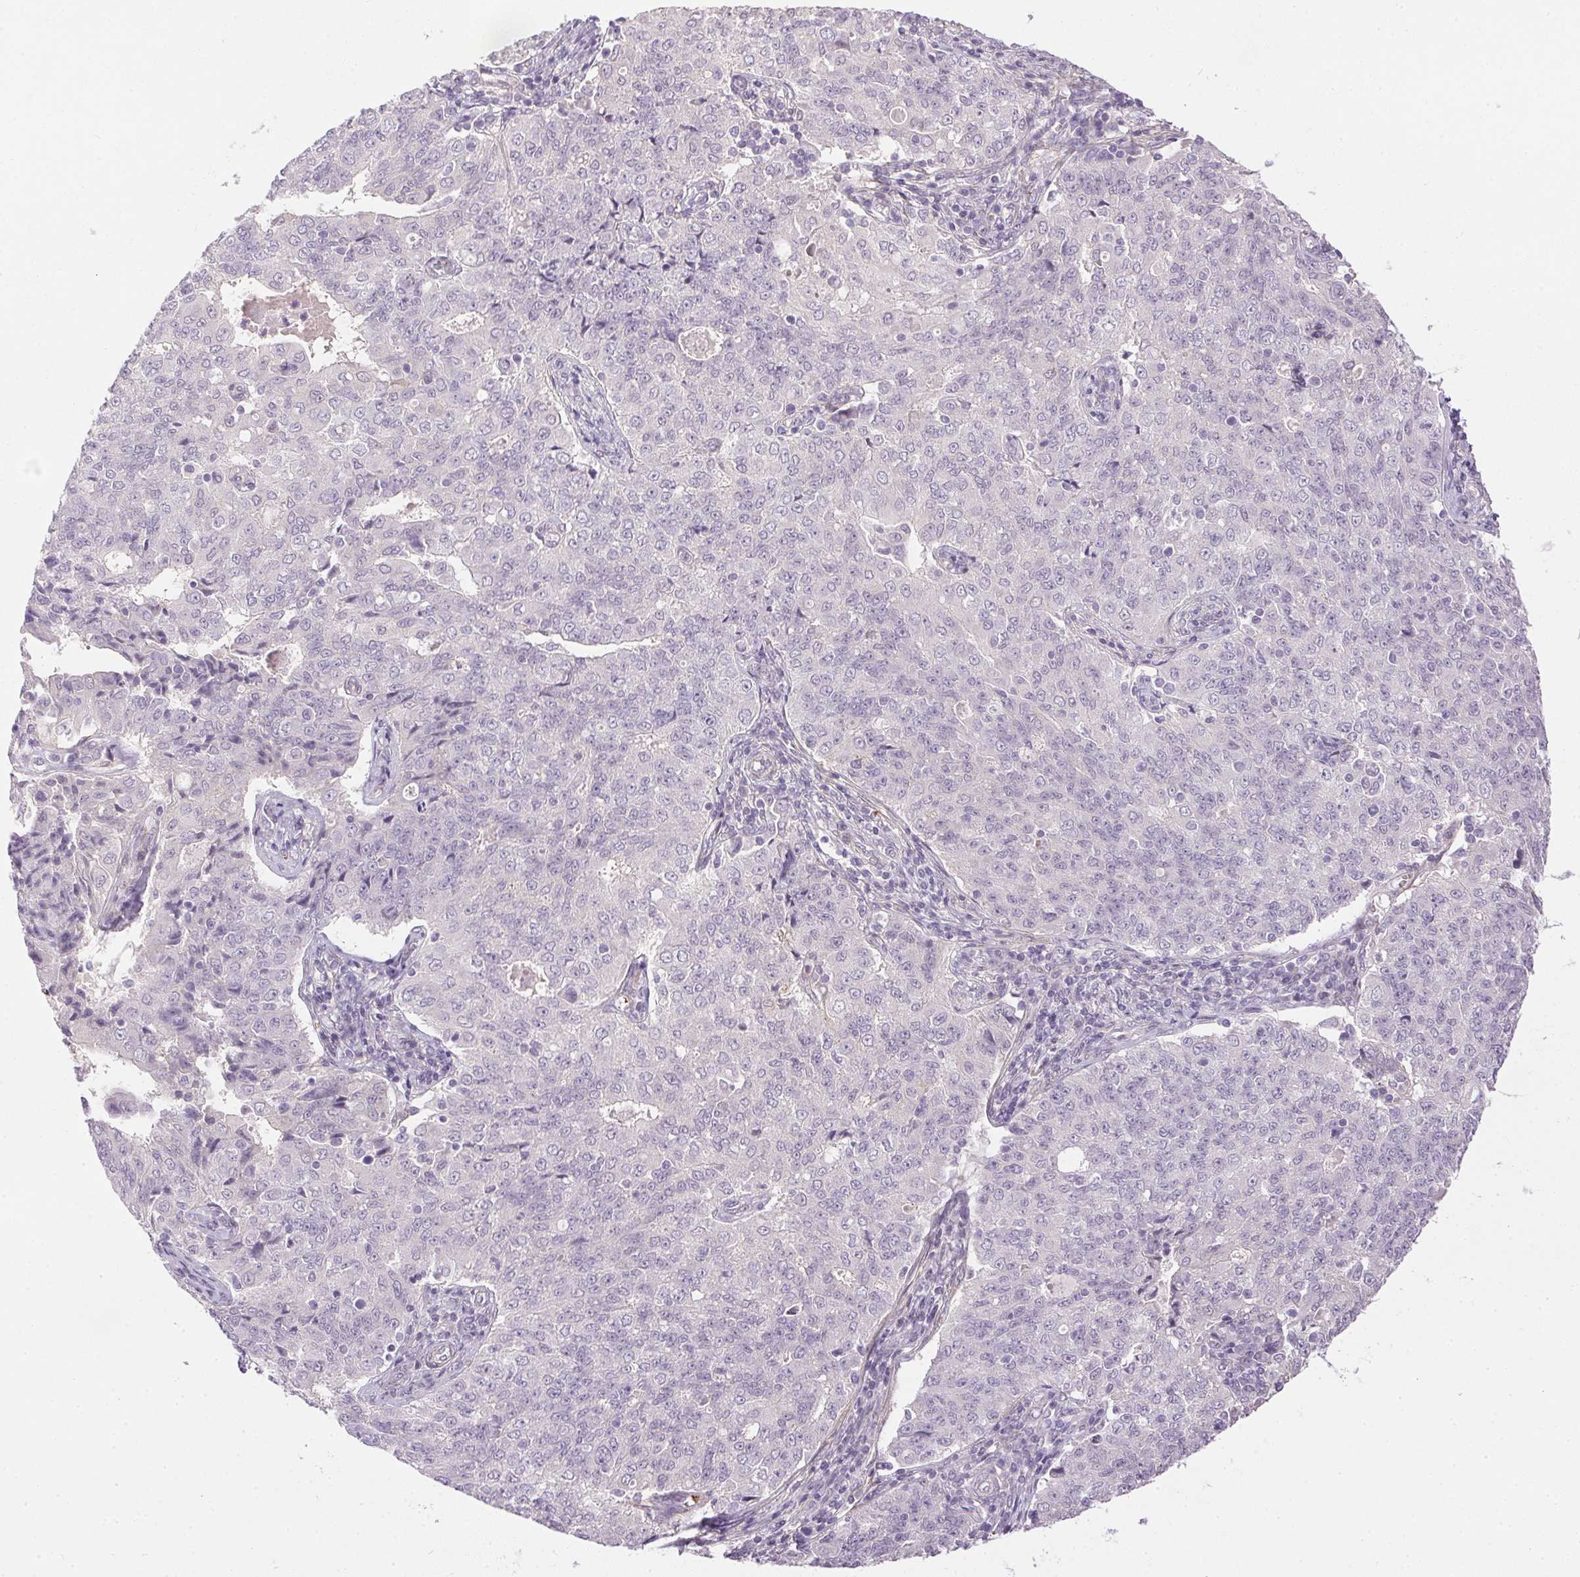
{"staining": {"intensity": "negative", "quantity": "none", "location": "none"}, "tissue": "endometrial cancer", "cell_type": "Tumor cells", "image_type": "cancer", "snomed": [{"axis": "morphology", "description": "Adenocarcinoma, NOS"}, {"axis": "topography", "description": "Endometrium"}], "caption": "This is an immunohistochemistry (IHC) image of adenocarcinoma (endometrial). There is no positivity in tumor cells.", "gene": "PRL", "patient": {"sex": "female", "age": 43}}